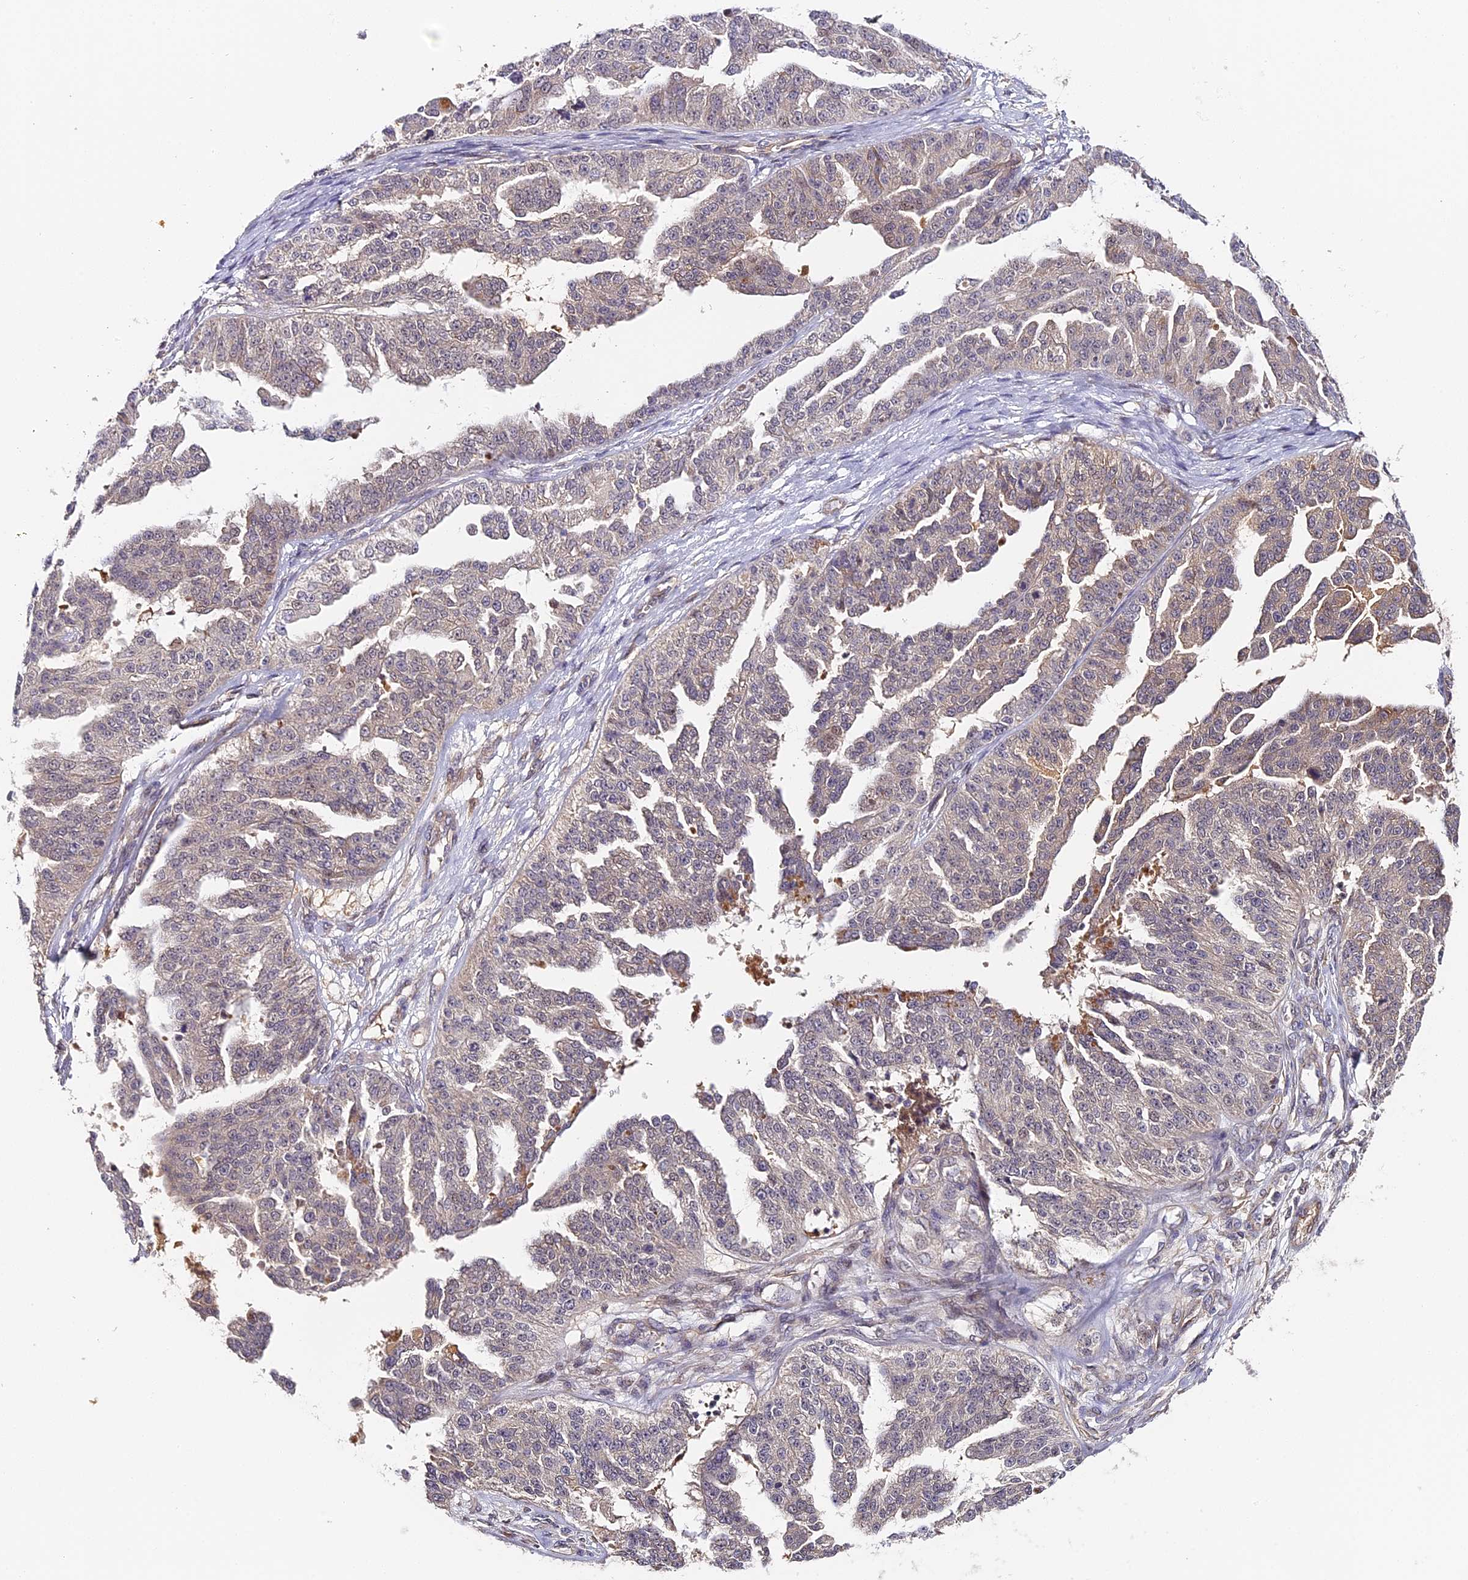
{"staining": {"intensity": "negative", "quantity": "none", "location": "none"}, "tissue": "ovarian cancer", "cell_type": "Tumor cells", "image_type": "cancer", "snomed": [{"axis": "morphology", "description": "Cystadenocarcinoma, serous, NOS"}, {"axis": "topography", "description": "Ovary"}], "caption": "Immunohistochemical staining of human ovarian cancer displays no significant expression in tumor cells.", "gene": "IMPACT", "patient": {"sex": "female", "age": 58}}